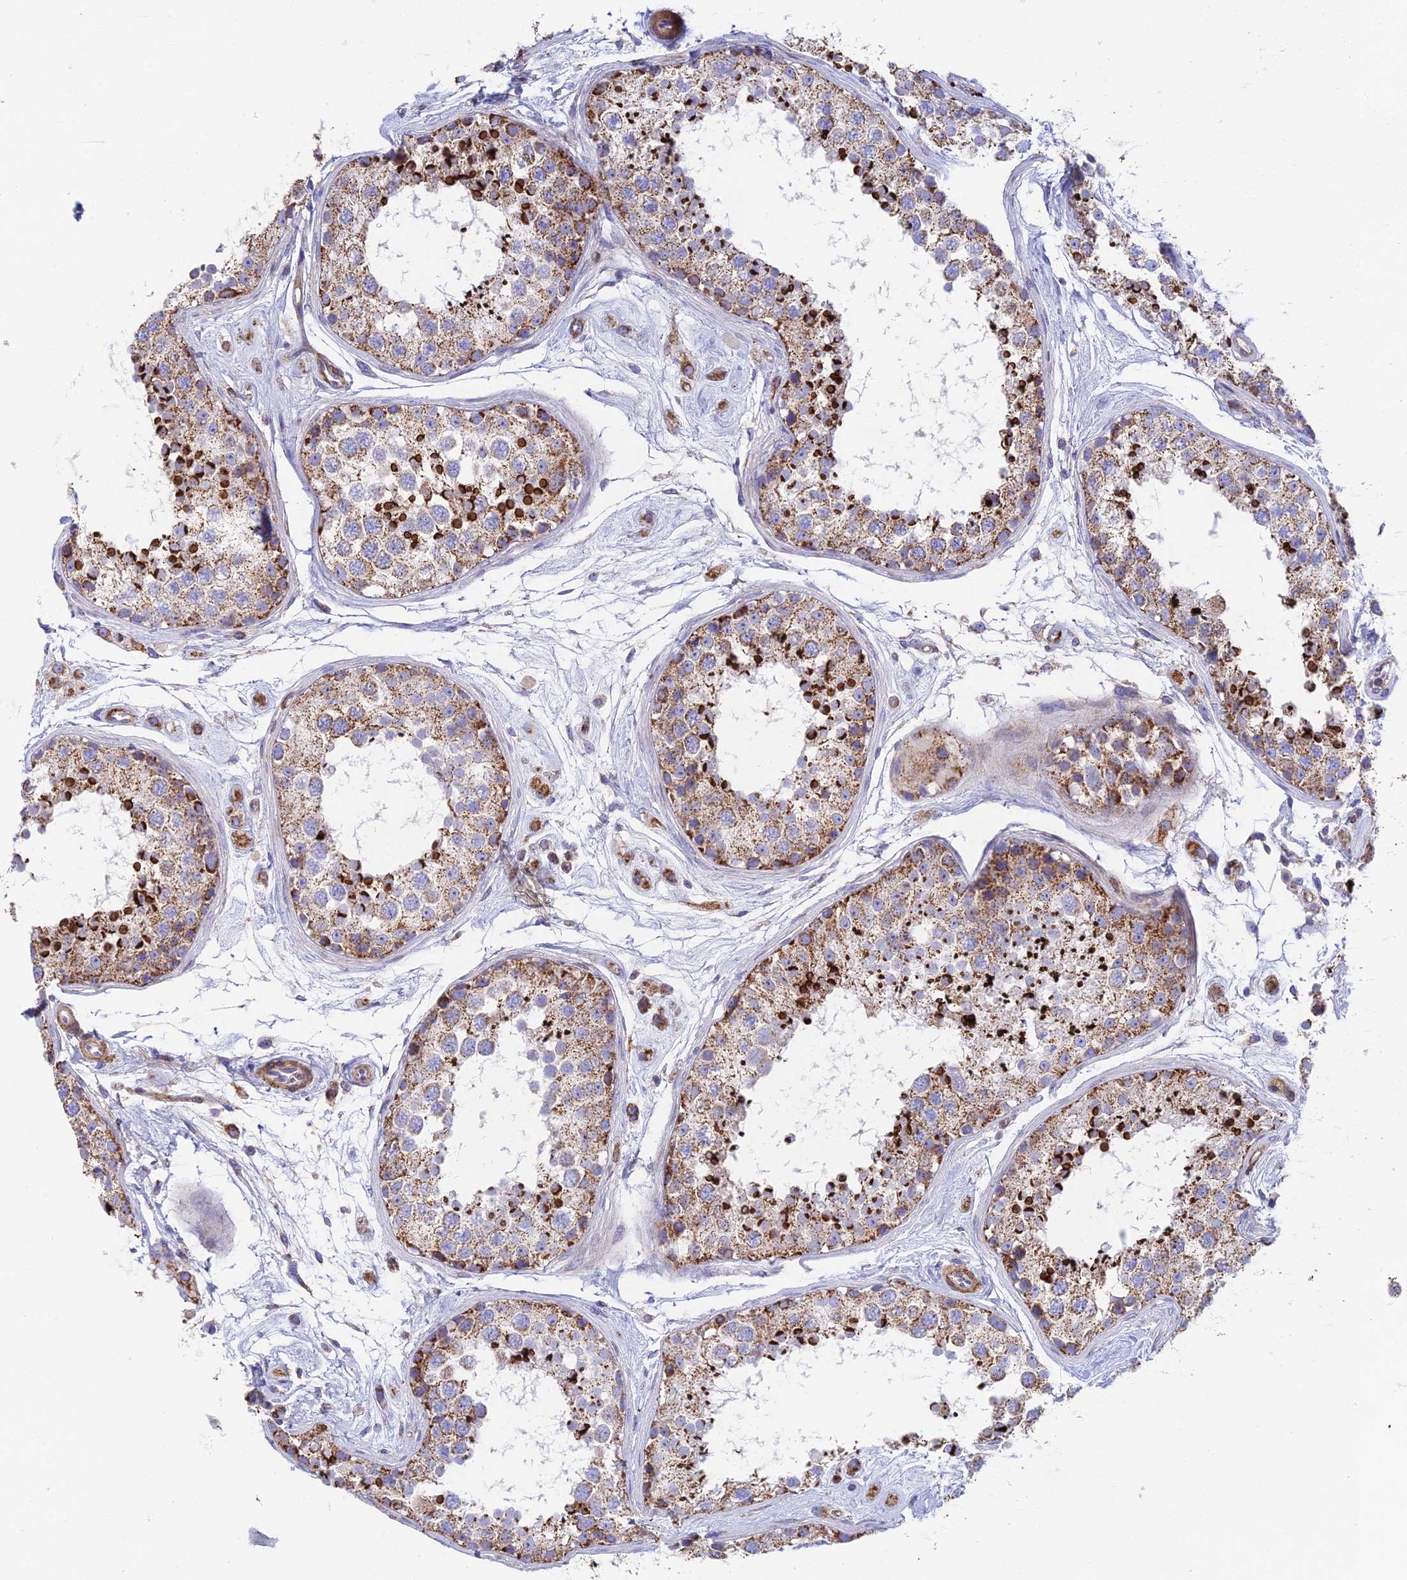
{"staining": {"intensity": "strong", "quantity": ">75%", "location": "cytoplasmic/membranous"}, "tissue": "testis", "cell_type": "Cells in seminiferous ducts", "image_type": "normal", "snomed": [{"axis": "morphology", "description": "Normal tissue, NOS"}, {"axis": "topography", "description": "Testis"}], "caption": "Immunohistochemistry (IHC) staining of benign testis, which exhibits high levels of strong cytoplasmic/membranous staining in about >75% of cells in seminiferous ducts indicating strong cytoplasmic/membranous protein expression. The staining was performed using DAB (3,3'-diaminobenzidine) (brown) for protein detection and nuclei were counterstained in hematoxylin (blue).", "gene": "CSPG4", "patient": {"sex": "male", "age": 25}}